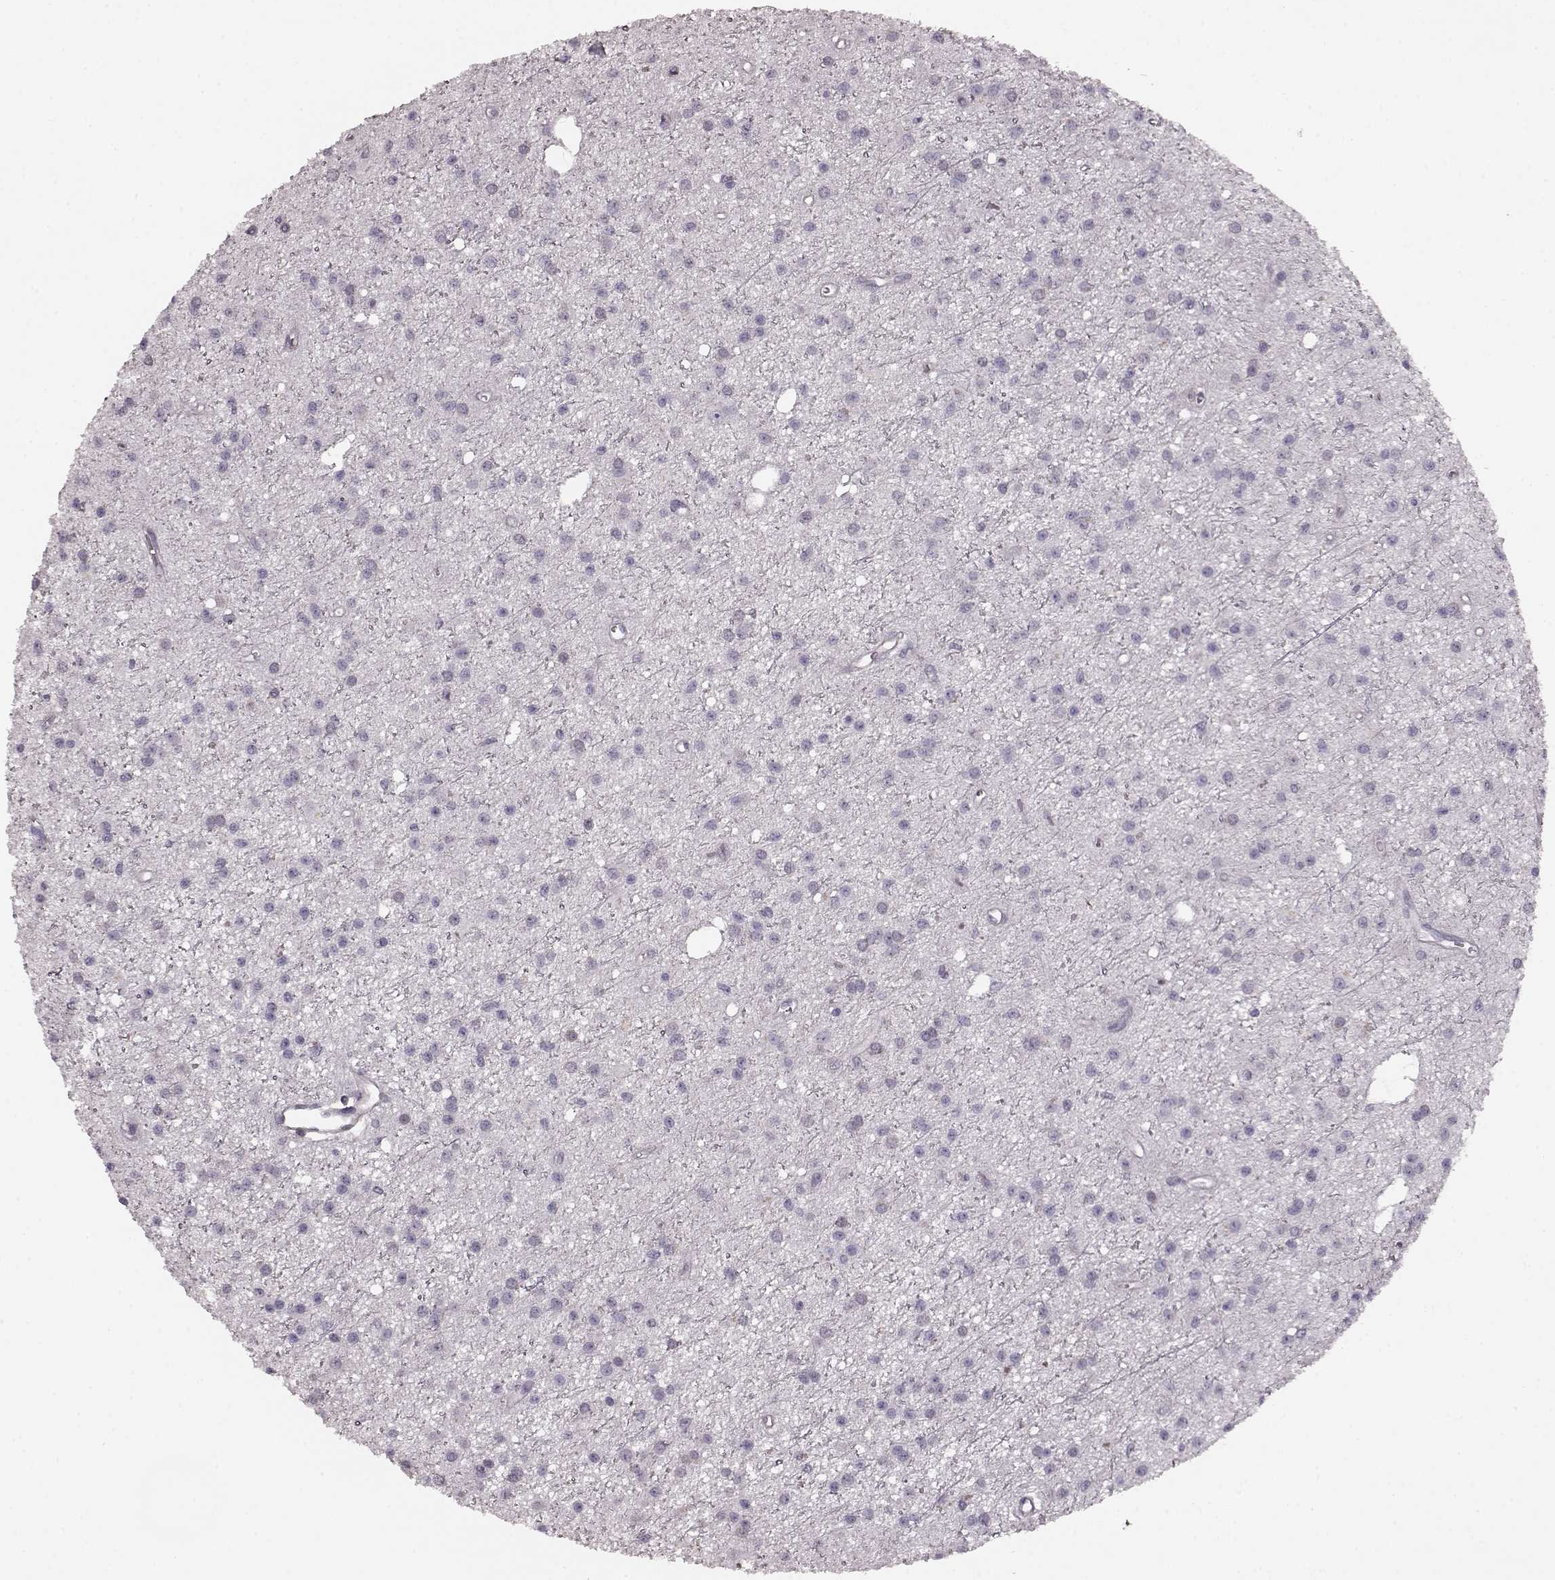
{"staining": {"intensity": "negative", "quantity": "none", "location": "none"}, "tissue": "glioma", "cell_type": "Tumor cells", "image_type": "cancer", "snomed": [{"axis": "morphology", "description": "Glioma, malignant, Low grade"}, {"axis": "topography", "description": "Brain"}], "caption": "Immunohistochemistry histopathology image of neoplastic tissue: human glioma stained with DAB (3,3'-diaminobenzidine) shows no significant protein staining in tumor cells.", "gene": "PDCD1", "patient": {"sex": "male", "age": 27}}